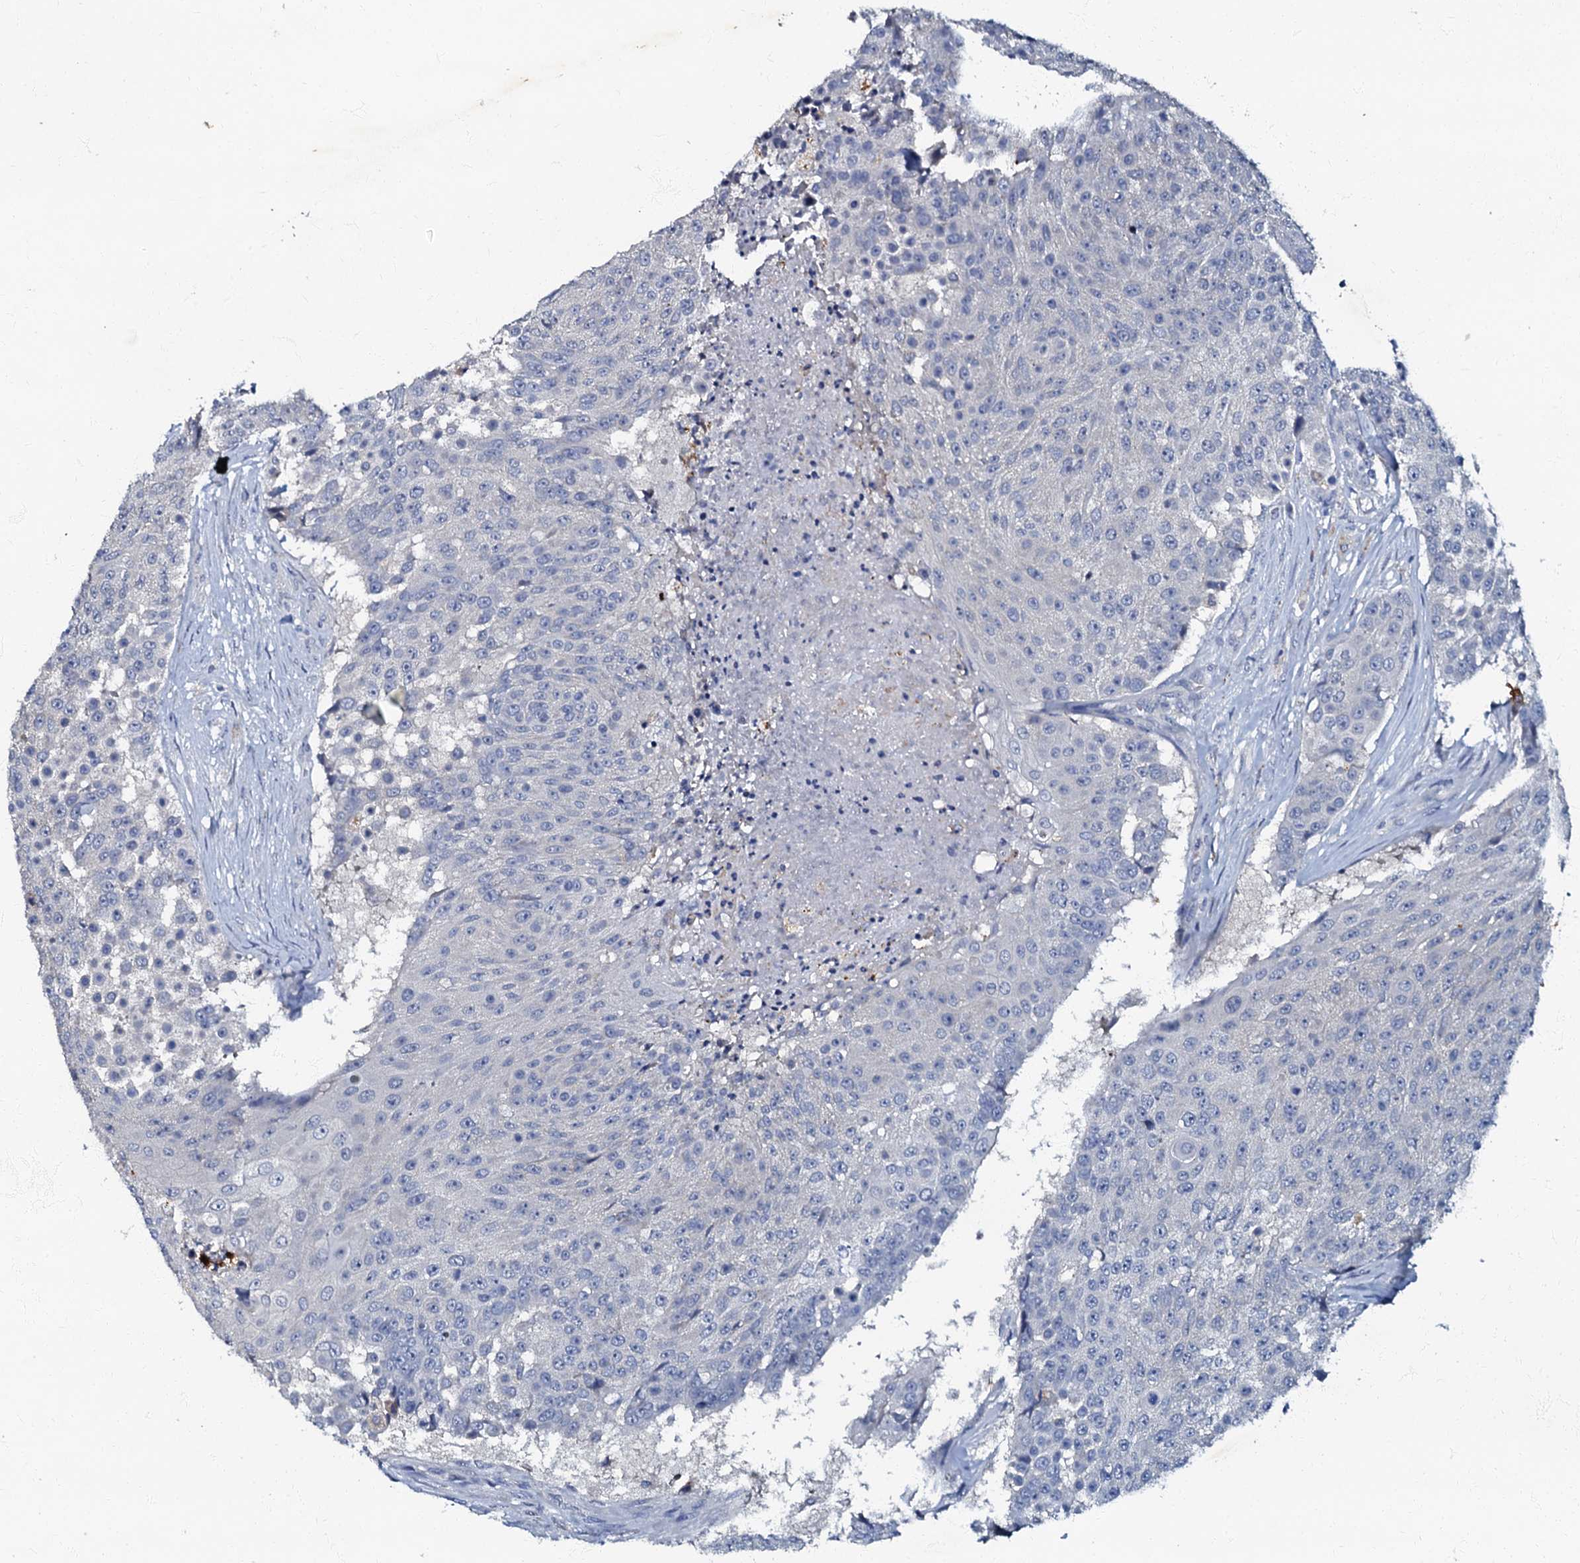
{"staining": {"intensity": "negative", "quantity": "none", "location": "none"}, "tissue": "urothelial cancer", "cell_type": "Tumor cells", "image_type": "cancer", "snomed": [{"axis": "morphology", "description": "Urothelial carcinoma, High grade"}, {"axis": "topography", "description": "Urinary bladder"}], "caption": "Micrograph shows no protein staining in tumor cells of urothelial cancer tissue.", "gene": "OLAH", "patient": {"sex": "female", "age": 63}}